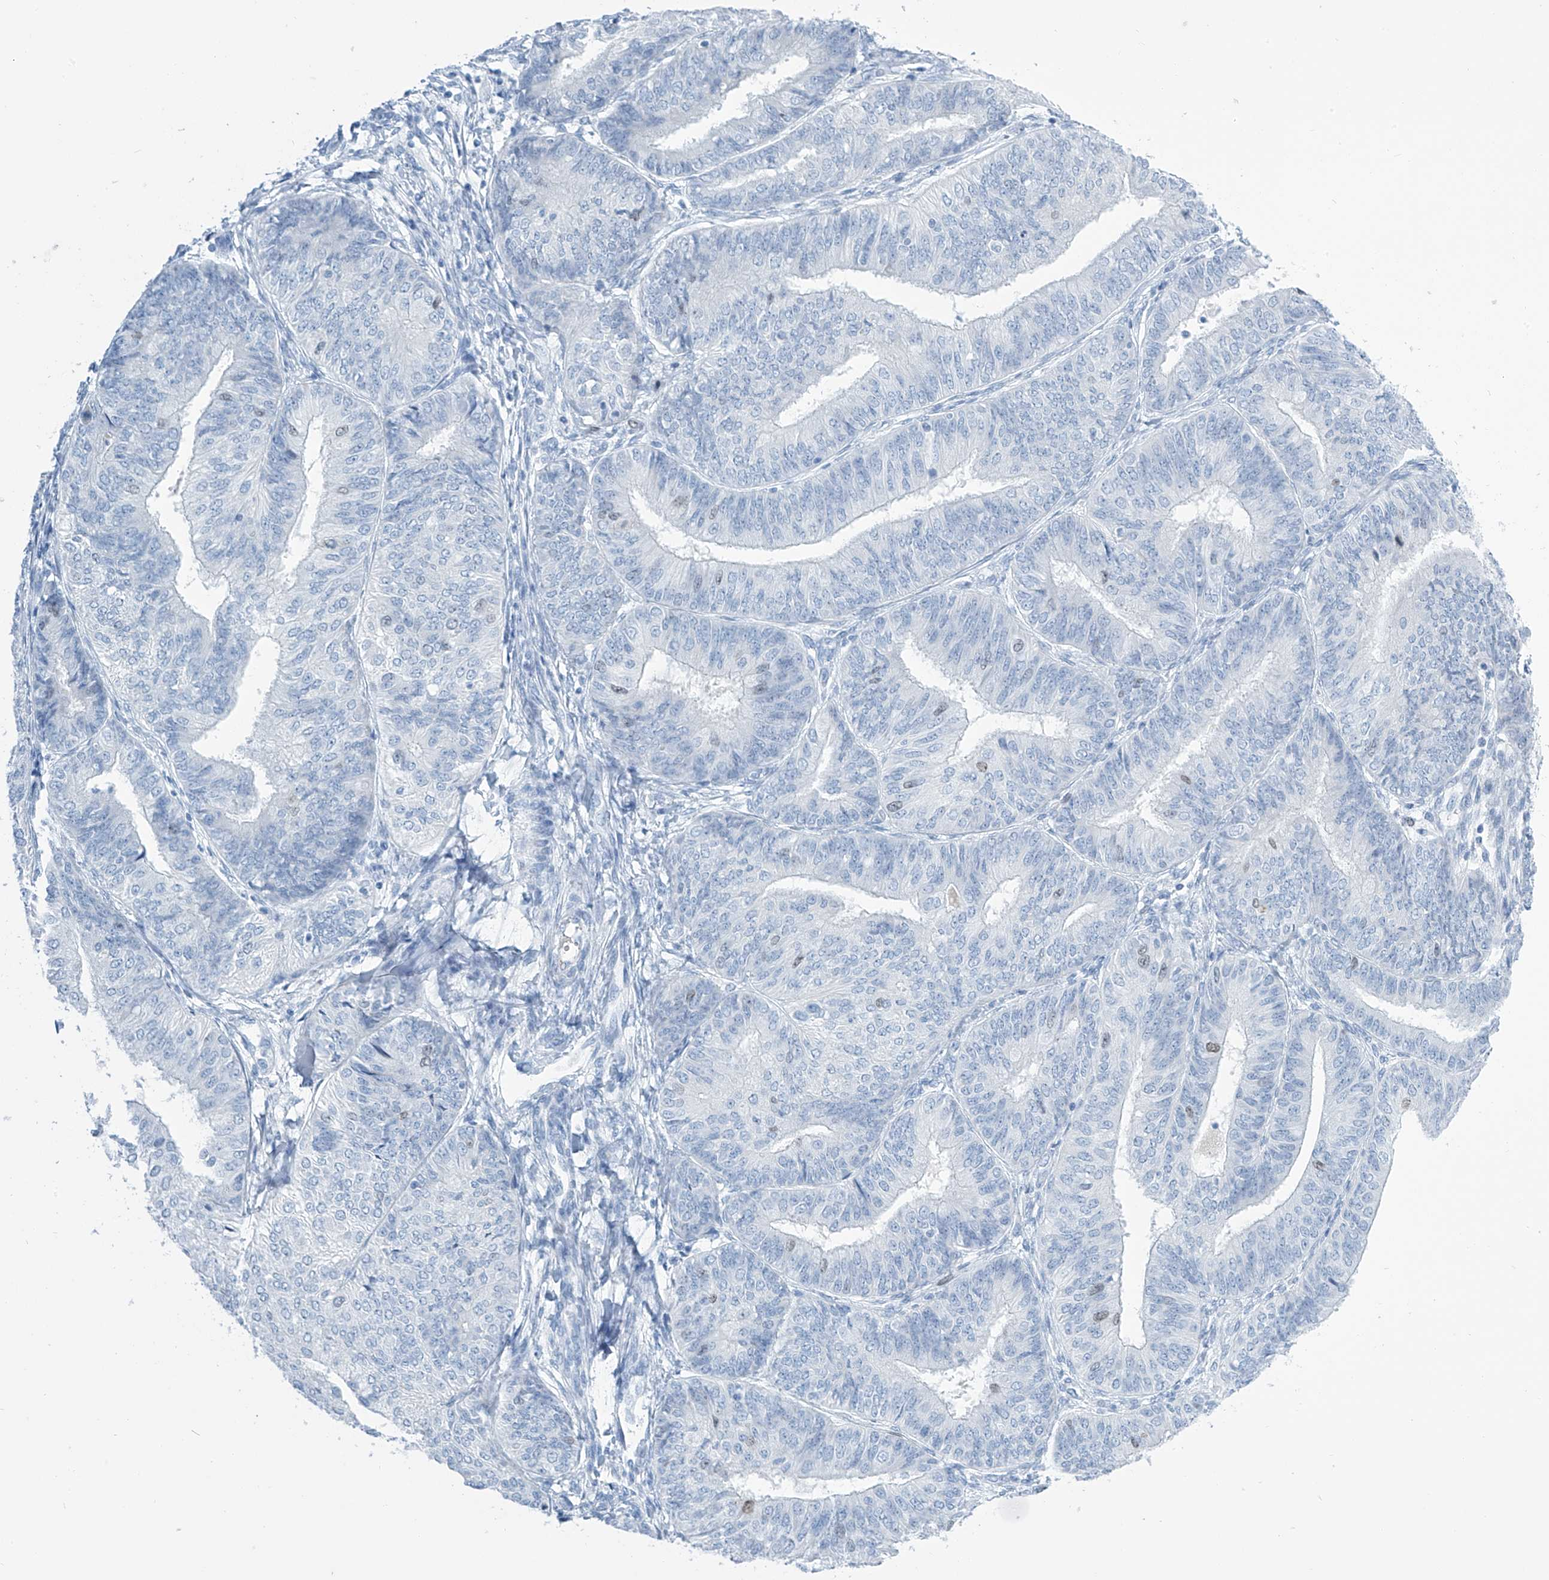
{"staining": {"intensity": "weak", "quantity": "<25%", "location": "nuclear"}, "tissue": "endometrial cancer", "cell_type": "Tumor cells", "image_type": "cancer", "snomed": [{"axis": "morphology", "description": "Adenocarcinoma, NOS"}, {"axis": "topography", "description": "Endometrium"}], "caption": "Tumor cells show no significant staining in endometrial cancer.", "gene": "SGO2", "patient": {"sex": "female", "age": 58}}